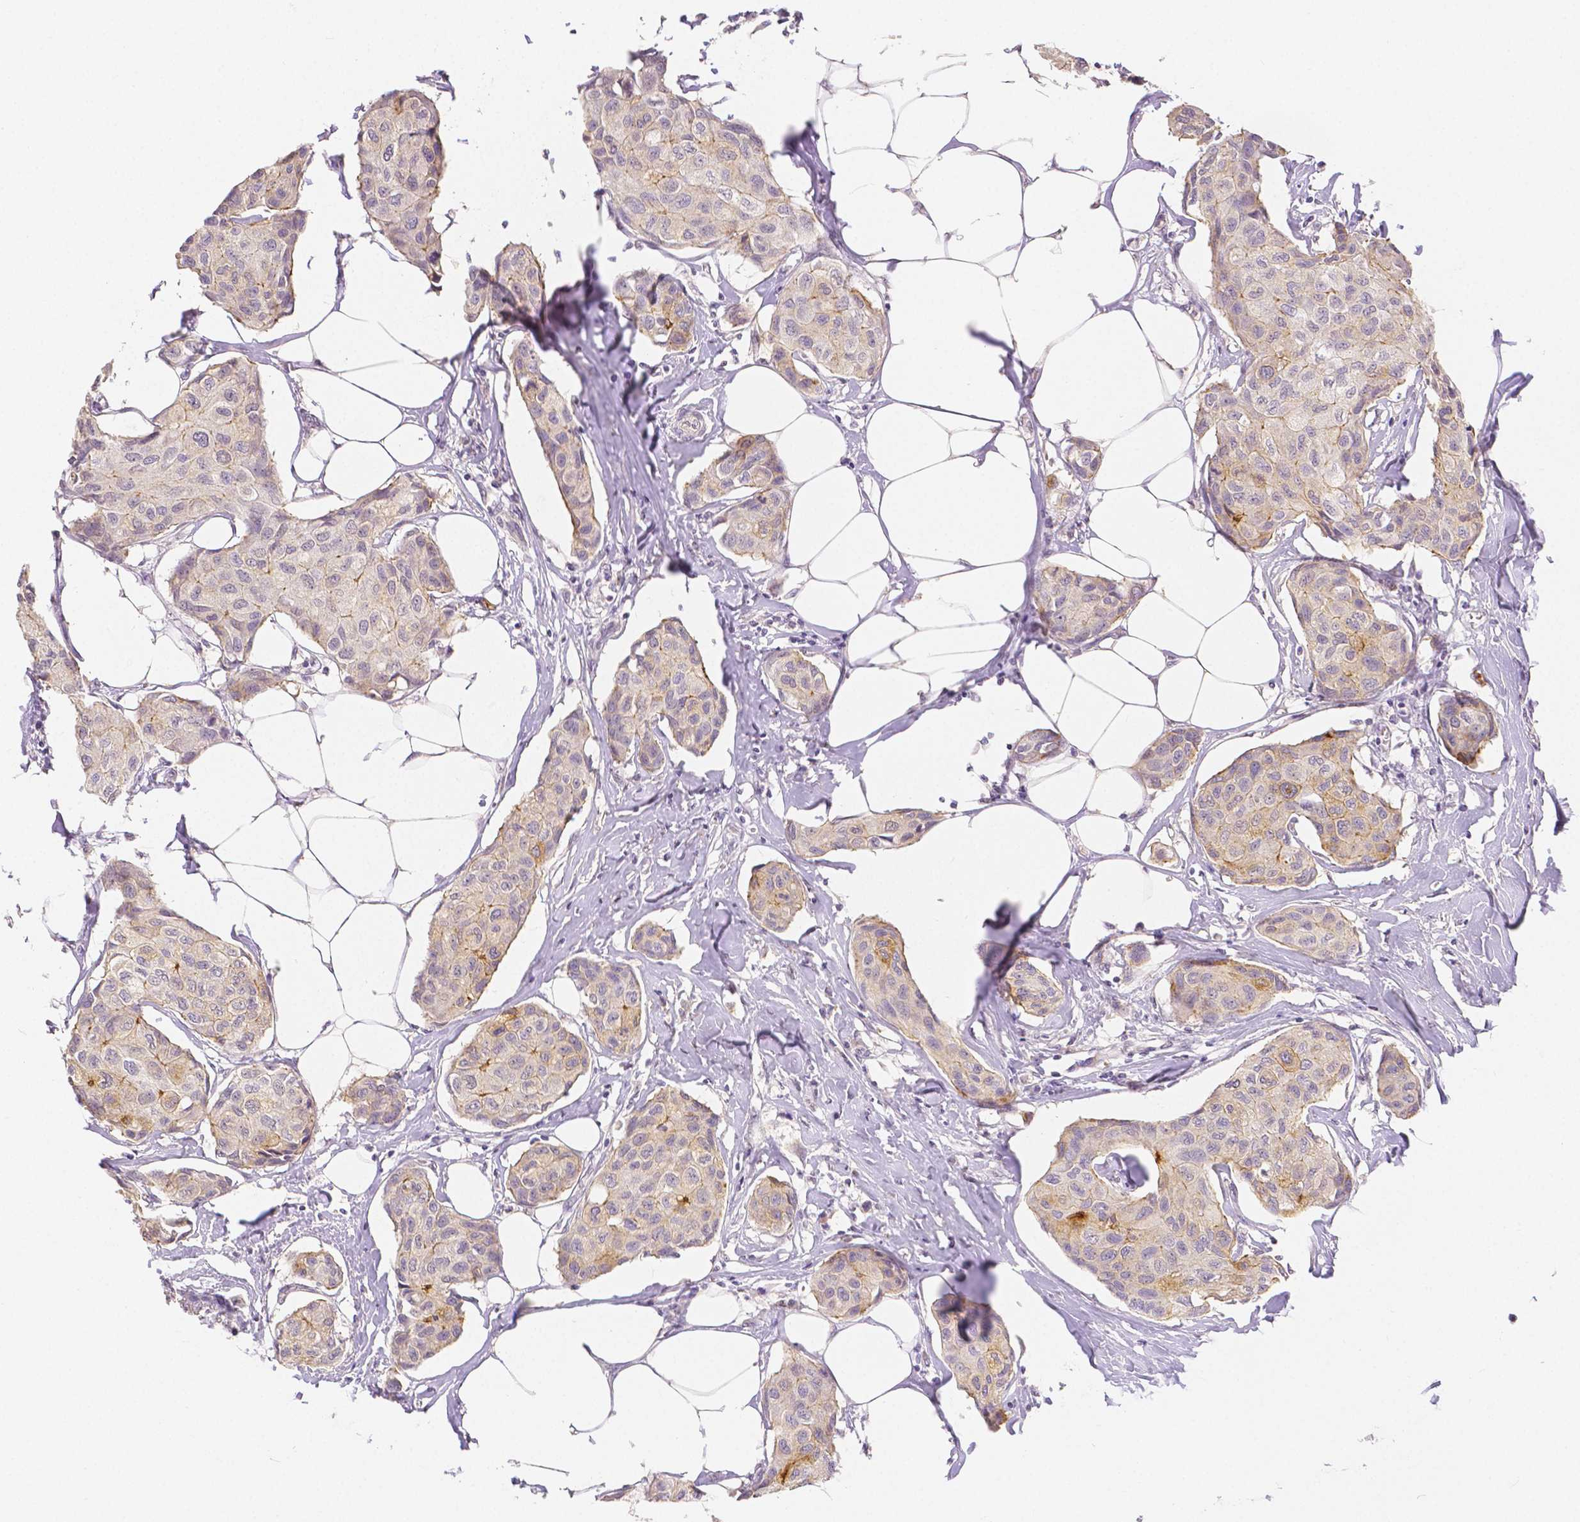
{"staining": {"intensity": "weak", "quantity": "25%-75%", "location": "cytoplasmic/membranous"}, "tissue": "breast cancer", "cell_type": "Tumor cells", "image_type": "cancer", "snomed": [{"axis": "morphology", "description": "Duct carcinoma"}, {"axis": "topography", "description": "Breast"}], "caption": "Breast invasive ductal carcinoma was stained to show a protein in brown. There is low levels of weak cytoplasmic/membranous positivity in about 25%-75% of tumor cells.", "gene": "OCLN", "patient": {"sex": "female", "age": 80}}